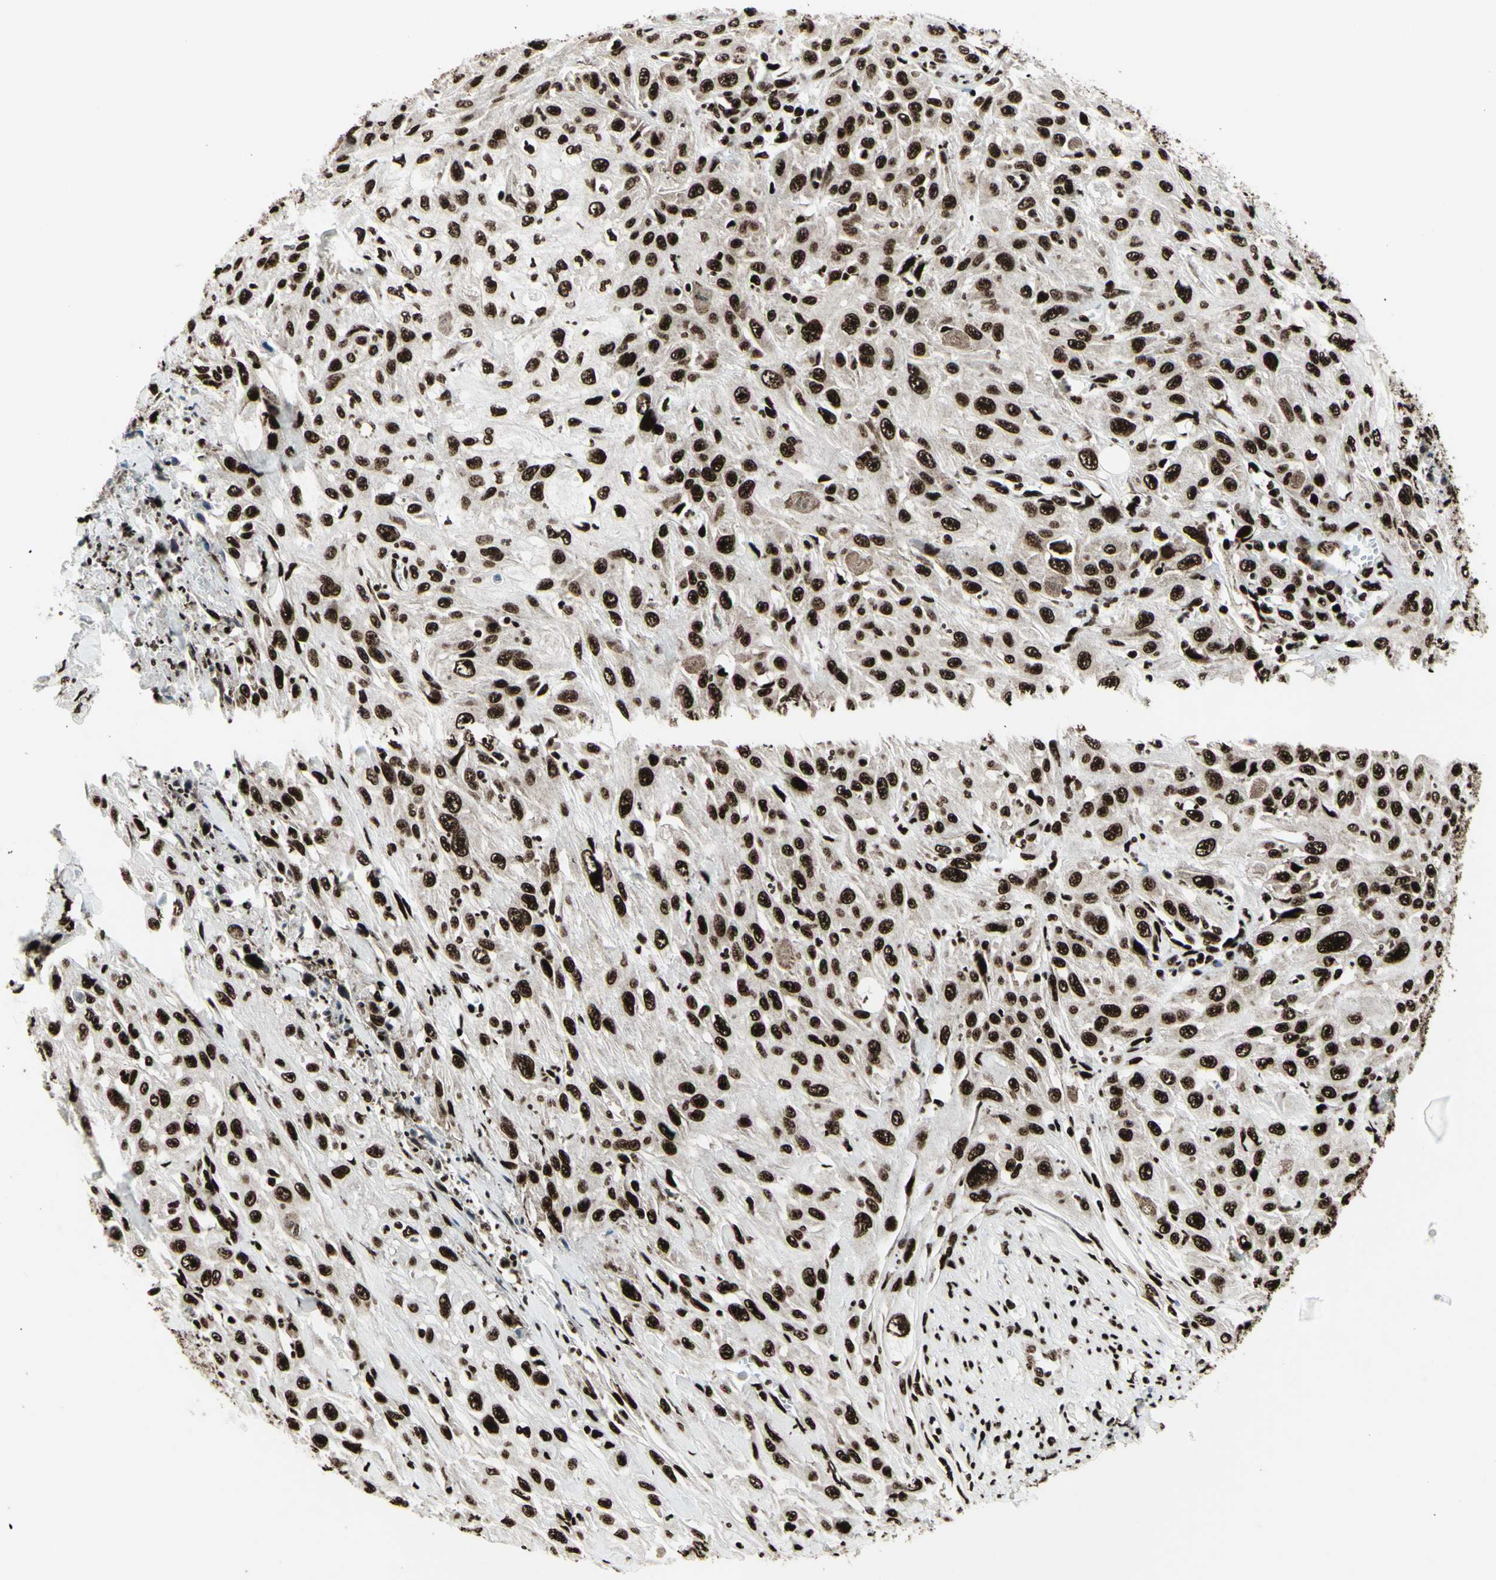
{"staining": {"intensity": "strong", "quantity": ">75%", "location": "nuclear"}, "tissue": "skin cancer", "cell_type": "Tumor cells", "image_type": "cancer", "snomed": [{"axis": "morphology", "description": "Squamous cell carcinoma, NOS"}, {"axis": "morphology", "description": "Squamous cell carcinoma, metastatic, NOS"}, {"axis": "topography", "description": "Skin"}, {"axis": "topography", "description": "Lymph node"}], "caption": "Immunohistochemistry (DAB) staining of human skin cancer shows strong nuclear protein positivity in about >75% of tumor cells.", "gene": "U2AF2", "patient": {"sex": "male", "age": 75}}